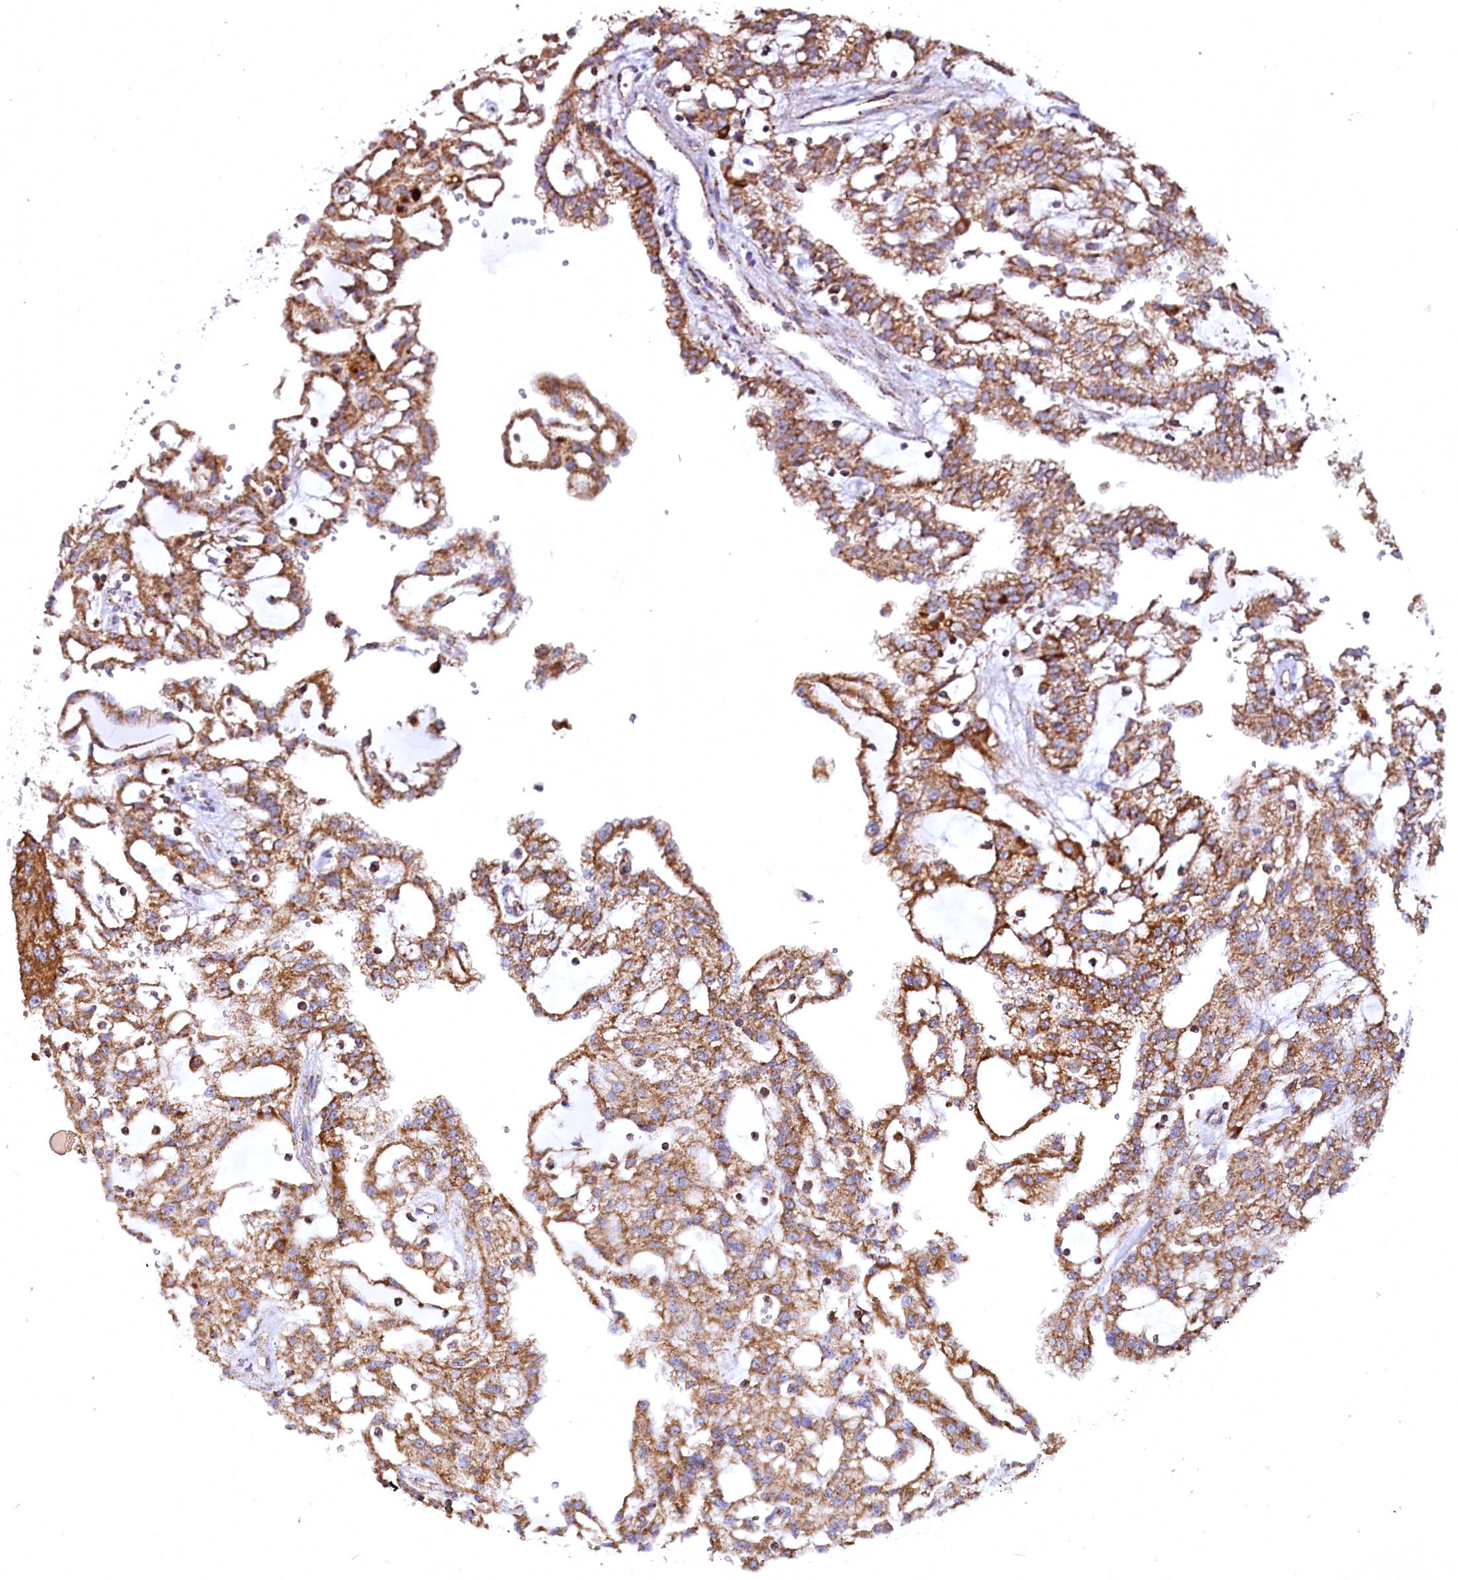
{"staining": {"intensity": "moderate", "quantity": ">75%", "location": "cytoplasmic/membranous"}, "tissue": "renal cancer", "cell_type": "Tumor cells", "image_type": "cancer", "snomed": [{"axis": "morphology", "description": "Adenocarcinoma, NOS"}, {"axis": "topography", "description": "Kidney"}], "caption": "Human adenocarcinoma (renal) stained for a protein (brown) displays moderate cytoplasmic/membranous positive expression in about >75% of tumor cells.", "gene": "NUDT15", "patient": {"sex": "male", "age": 63}}